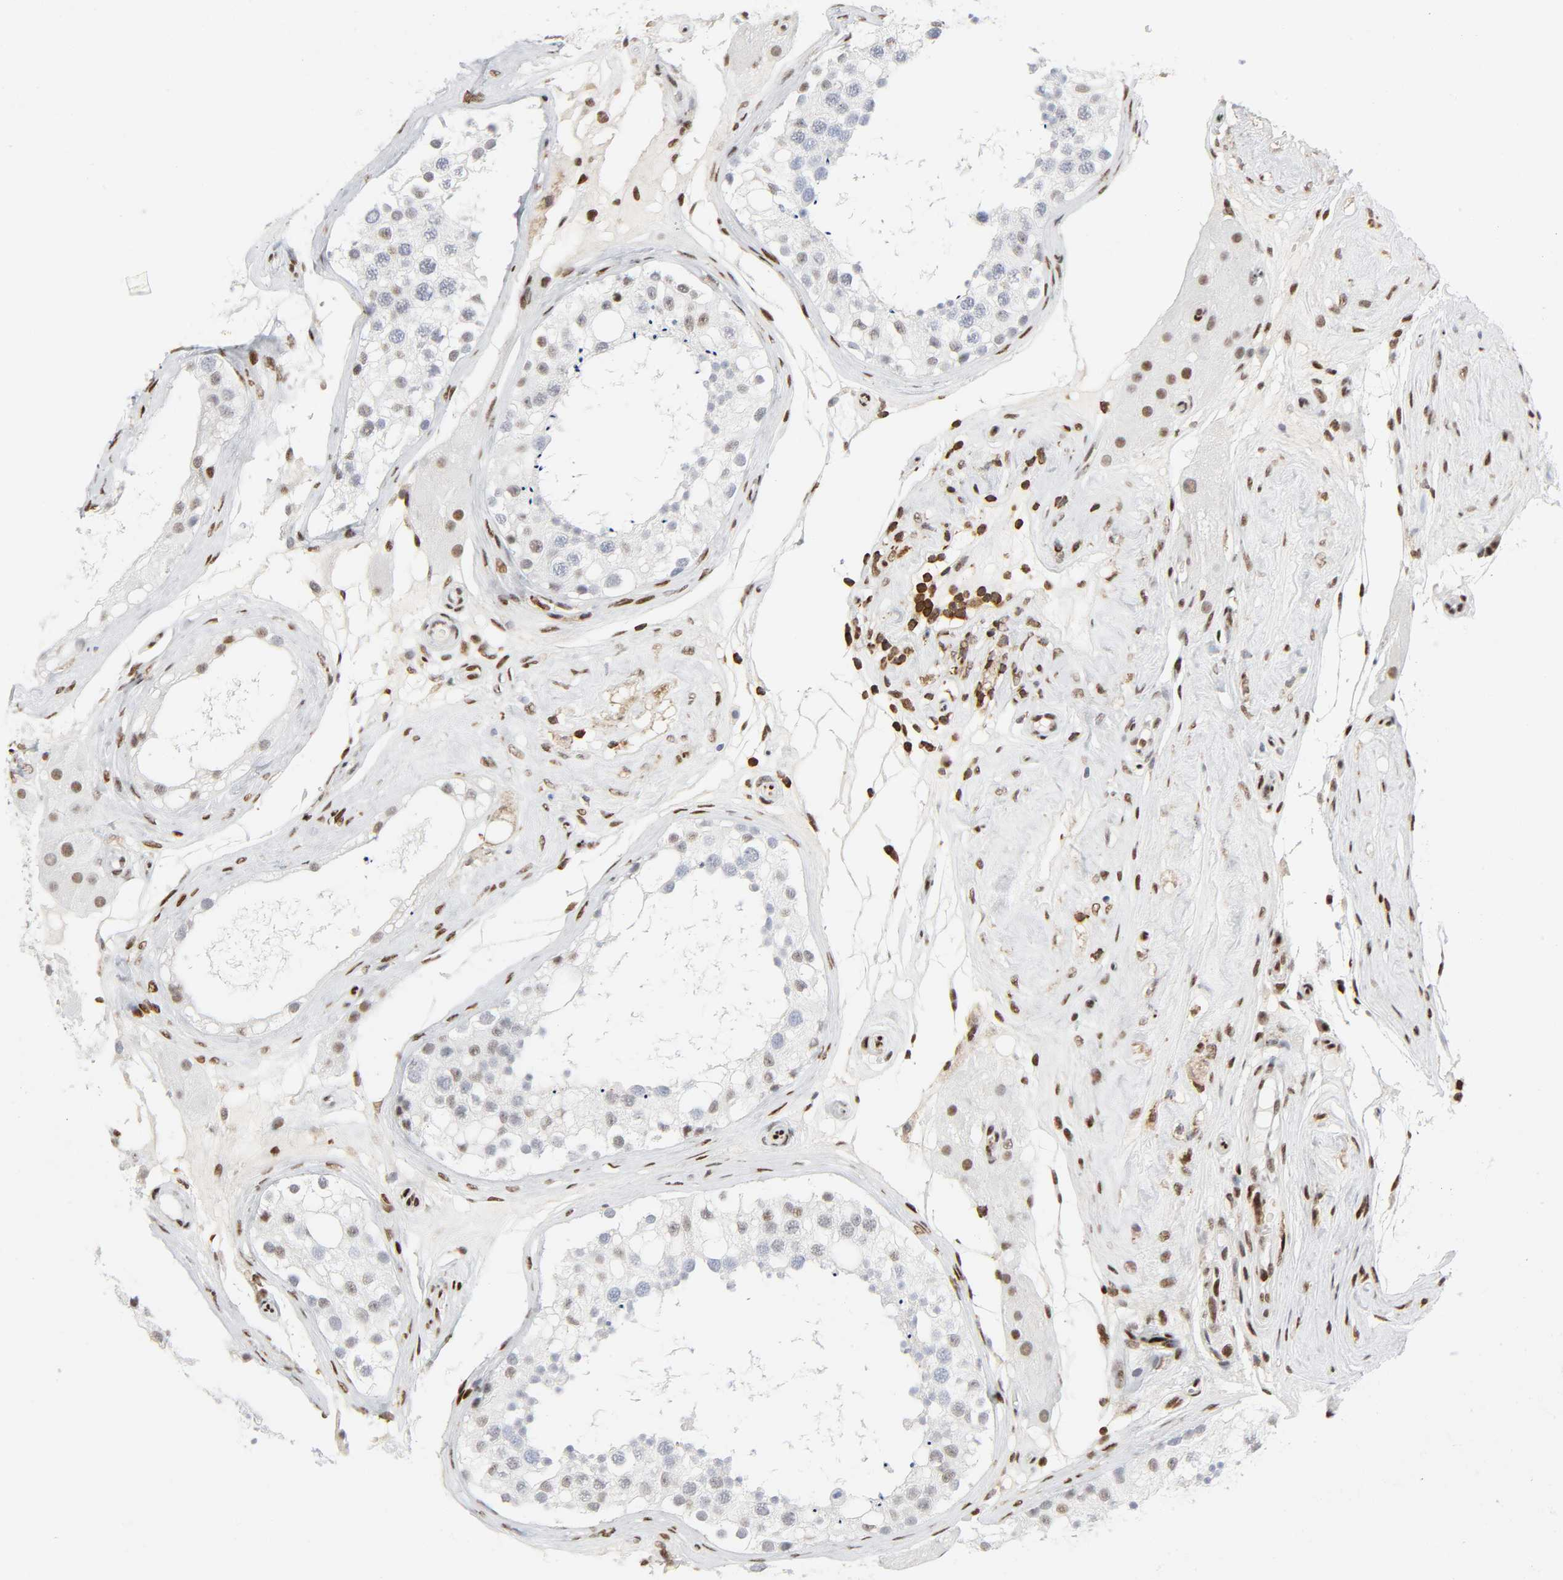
{"staining": {"intensity": "weak", "quantity": "25%-75%", "location": "nuclear"}, "tissue": "testis", "cell_type": "Cells in seminiferous ducts", "image_type": "normal", "snomed": [{"axis": "morphology", "description": "Normal tissue, NOS"}, {"axis": "topography", "description": "Testis"}], "caption": "Brown immunohistochemical staining in normal human testis demonstrates weak nuclear staining in approximately 25%-75% of cells in seminiferous ducts.", "gene": "WAS", "patient": {"sex": "male", "age": 68}}